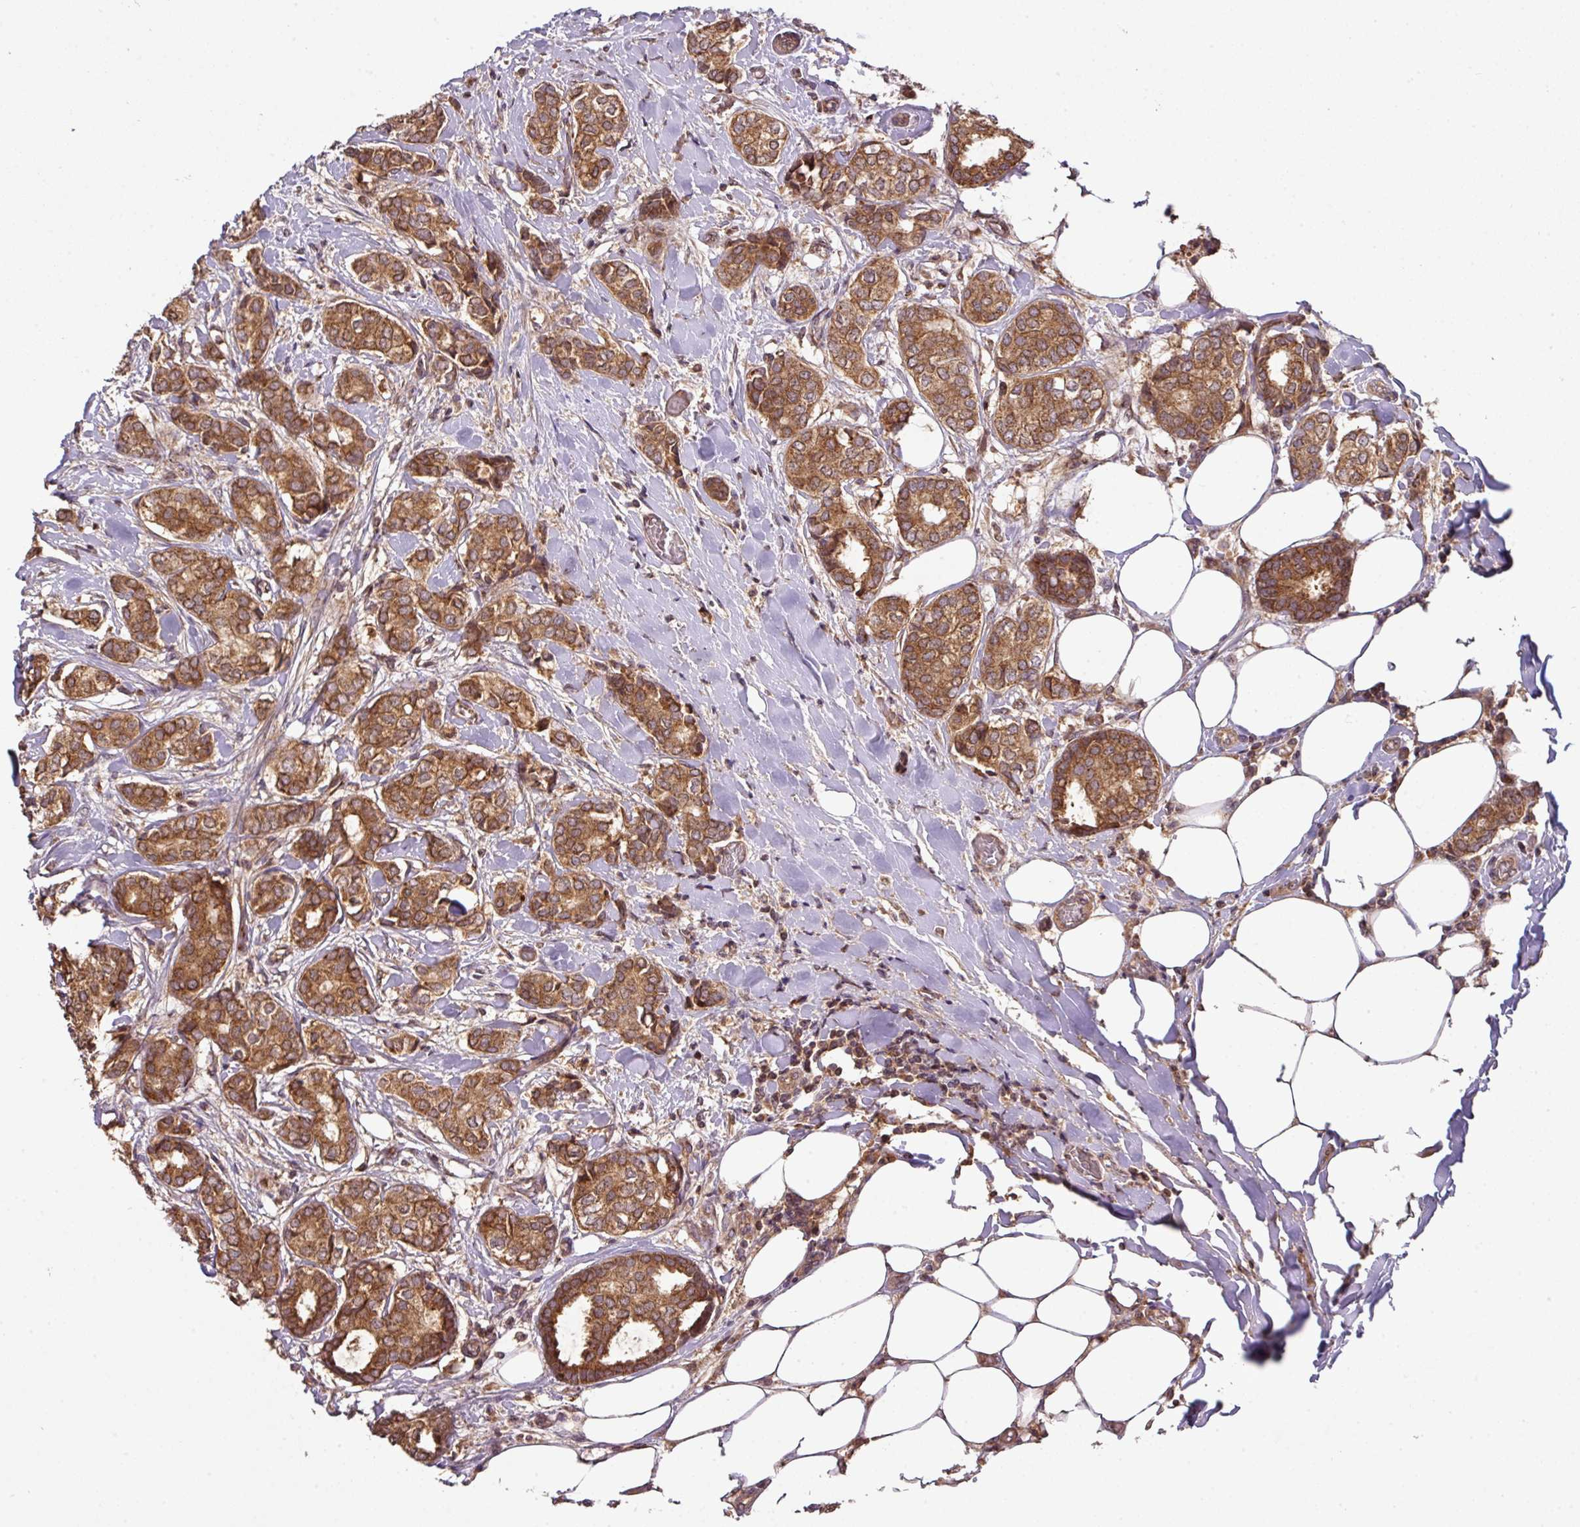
{"staining": {"intensity": "strong", "quantity": ">75%", "location": "cytoplasmic/membranous"}, "tissue": "breast cancer", "cell_type": "Tumor cells", "image_type": "cancer", "snomed": [{"axis": "morphology", "description": "Duct carcinoma"}, {"axis": "topography", "description": "Breast"}], "caption": "Immunohistochemical staining of infiltrating ductal carcinoma (breast) demonstrates high levels of strong cytoplasmic/membranous protein staining in approximately >75% of tumor cells. The staining was performed using DAB, with brown indicating positive protein expression. Nuclei are stained blue with hematoxylin.", "gene": "MRRF", "patient": {"sex": "female", "age": 73}}